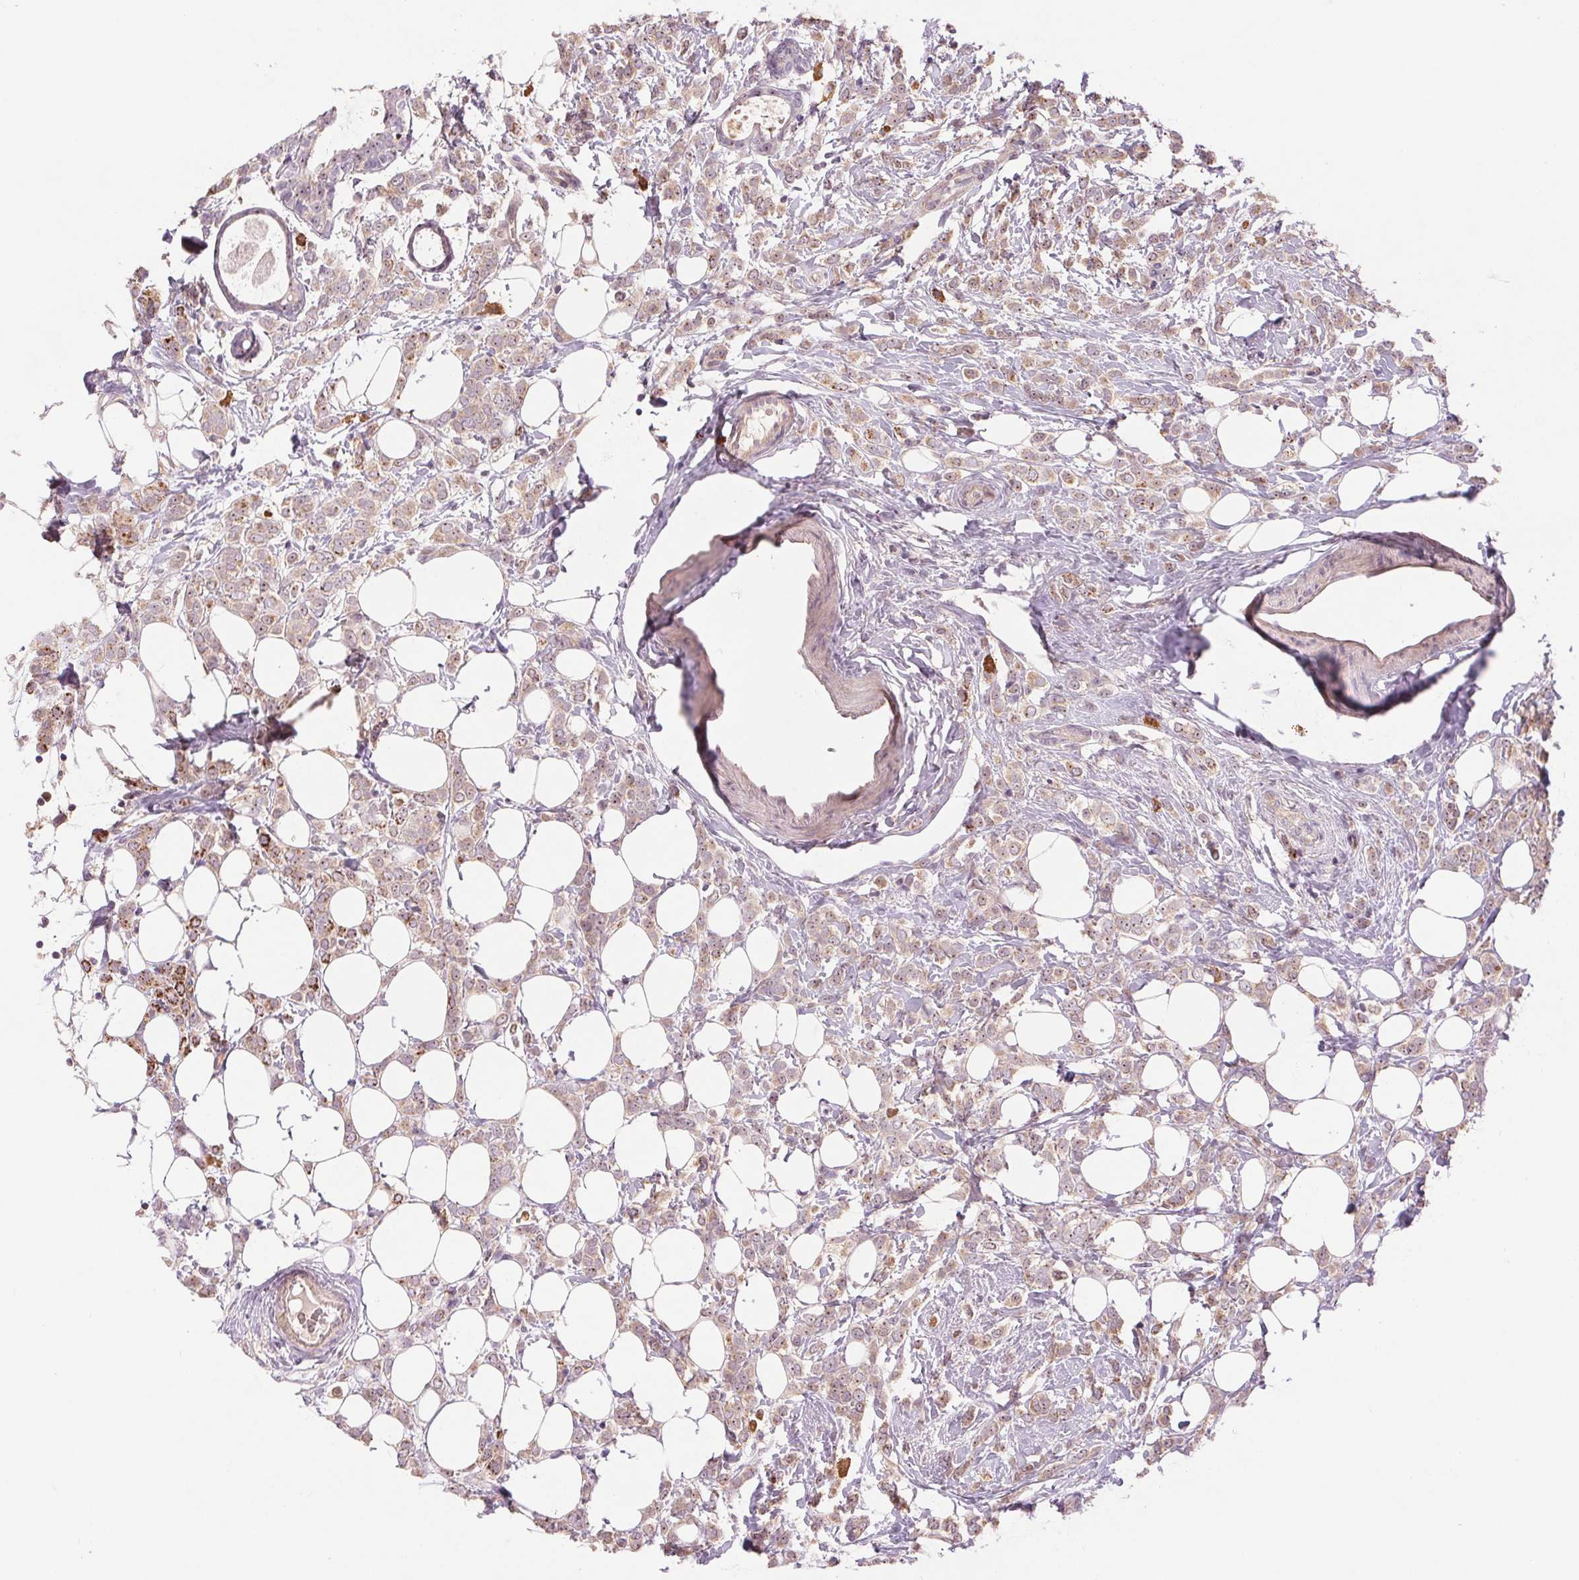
{"staining": {"intensity": "weak", "quantity": ">75%", "location": "cytoplasmic/membranous"}, "tissue": "breast cancer", "cell_type": "Tumor cells", "image_type": "cancer", "snomed": [{"axis": "morphology", "description": "Lobular carcinoma"}, {"axis": "topography", "description": "Breast"}], "caption": "Immunohistochemistry (IHC) (DAB) staining of human breast cancer (lobular carcinoma) shows weak cytoplasmic/membranous protein expression in approximately >75% of tumor cells.", "gene": "RANBP3L", "patient": {"sex": "female", "age": 49}}